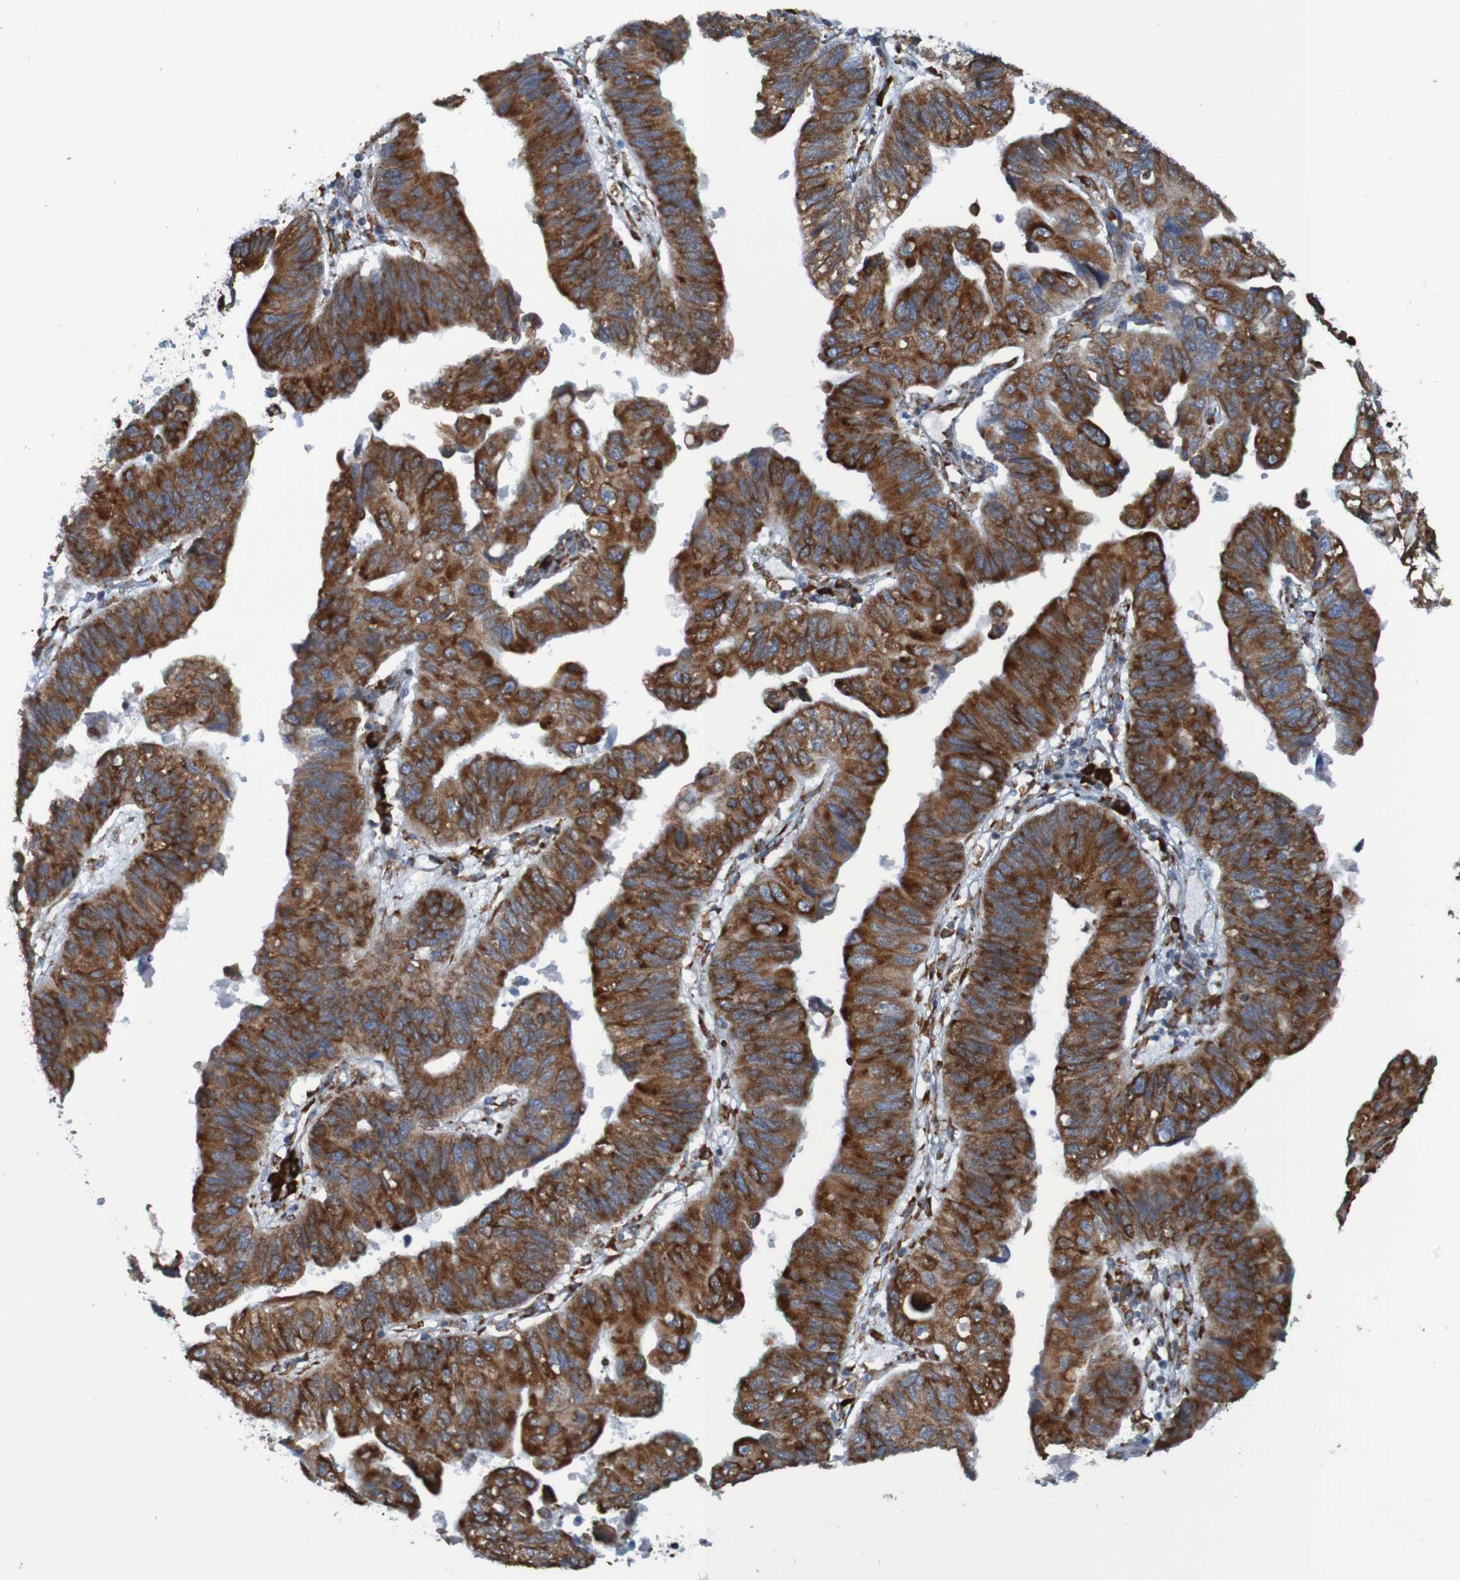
{"staining": {"intensity": "moderate", "quantity": ">75%", "location": "cytoplasmic/membranous"}, "tissue": "stomach cancer", "cell_type": "Tumor cells", "image_type": "cancer", "snomed": [{"axis": "morphology", "description": "Adenocarcinoma, NOS"}, {"axis": "topography", "description": "Stomach"}], "caption": "Adenocarcinoma (stomach) stained with a brown dye demonstrates moderate cytoplasmic/membranous positive staining in approximately >75% of tumor cells.", "gene": "SSR1", "patient": {"sex": "male", "age": 59}}